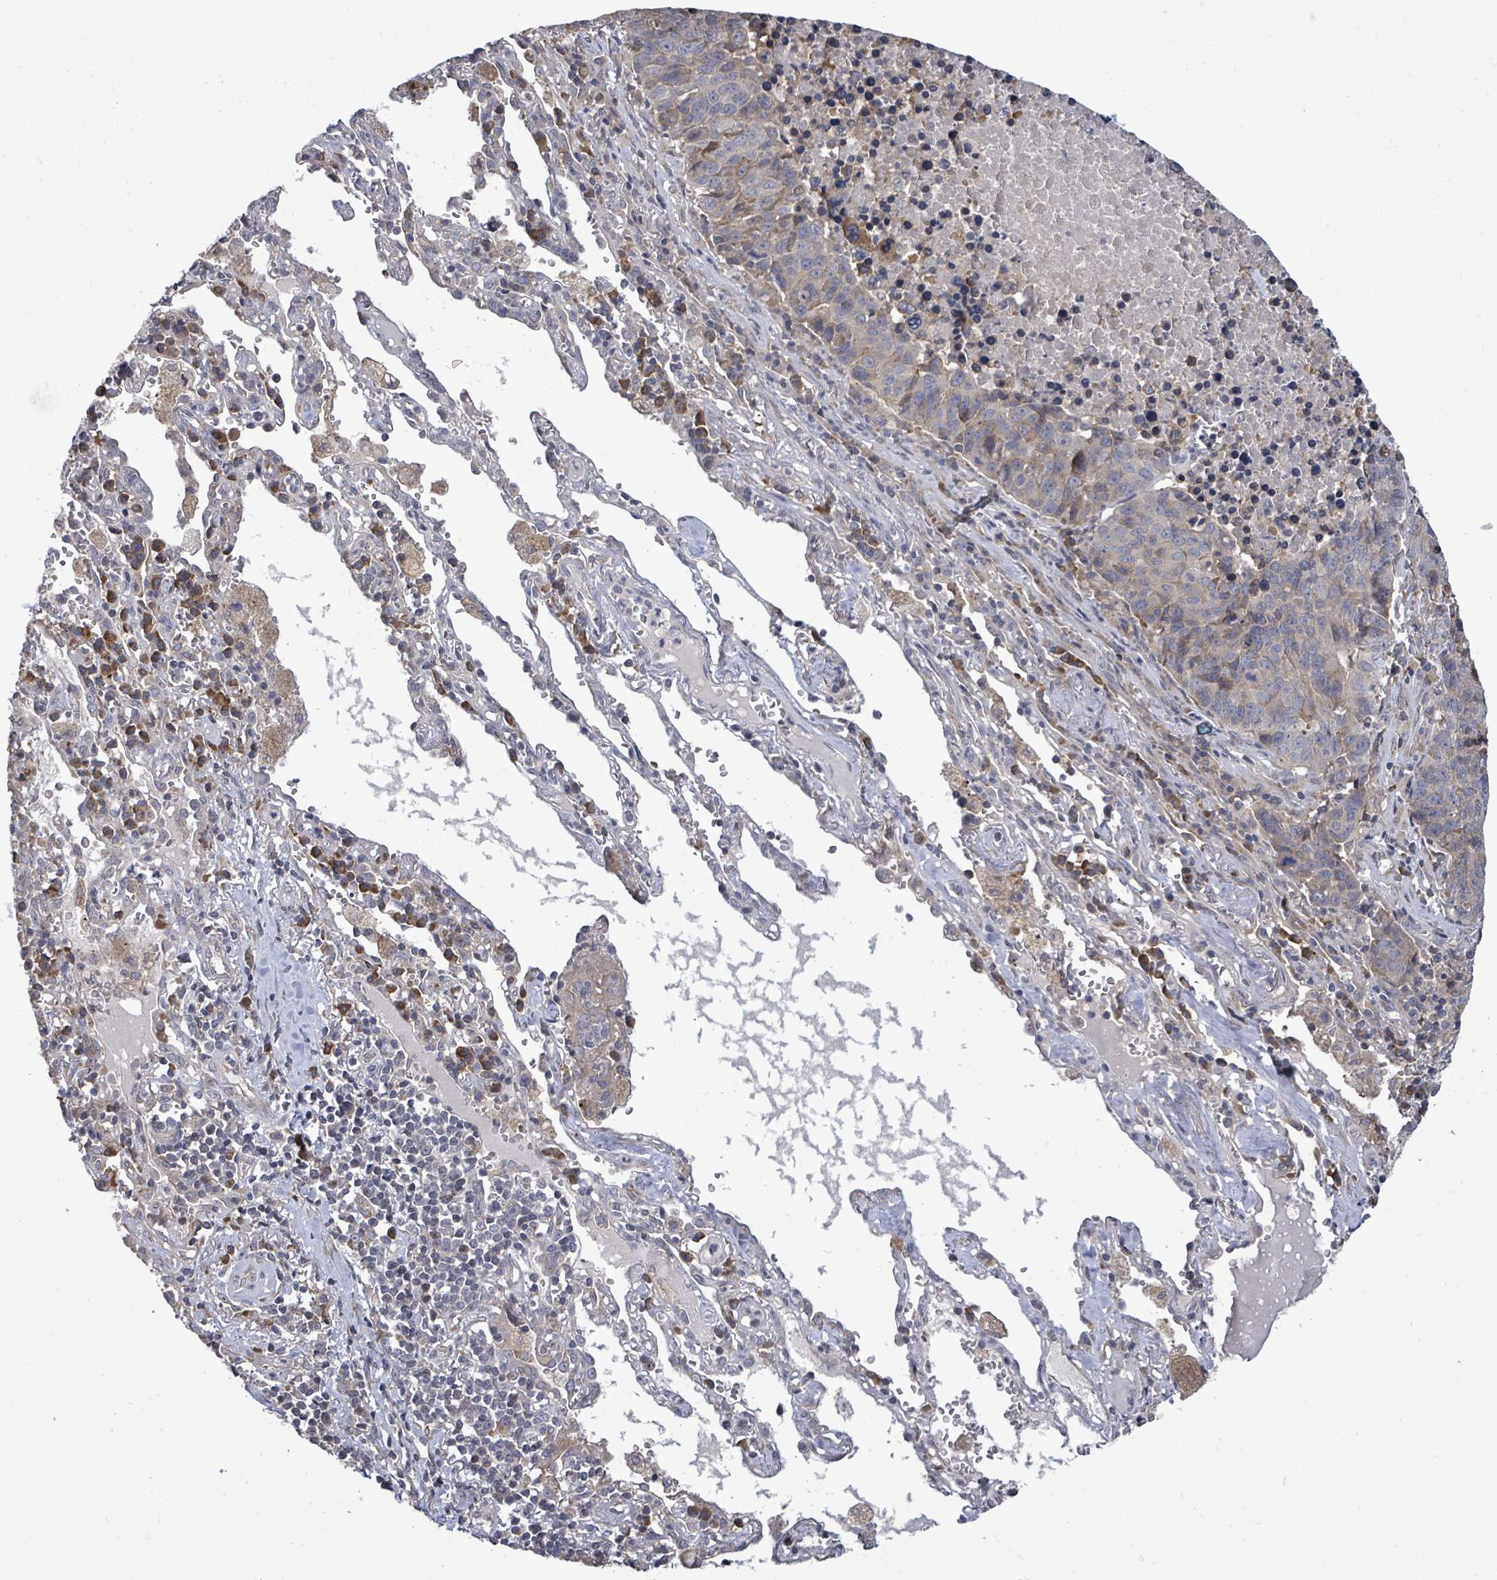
{"staining": {"intensity": "moderate", "quantity": "<25%", "location": "cytoplasmic/membranous"}, "tissue": "lung cancer", "cell_type": "Tumor cells", "image_type": "cancer", "snomed": [{"axis": "morphology", "description": "Squamous cell carcinoma, NOS"}, {"axis": "topography", "description": "Lung"}], "caption": "Immunohistochemical staining of lung cancer exhibits low levels of moderate cytoplasmic/membranous positivity in about <25% of tumor cells. The staining was performed using DAB to visualize the protein expression in brown, while the nuclei were stained in blue with hematoxylin (Magnification: 20x).", "gene": "POMGNT2", "patient": {"sex": "female", "age": 66}}